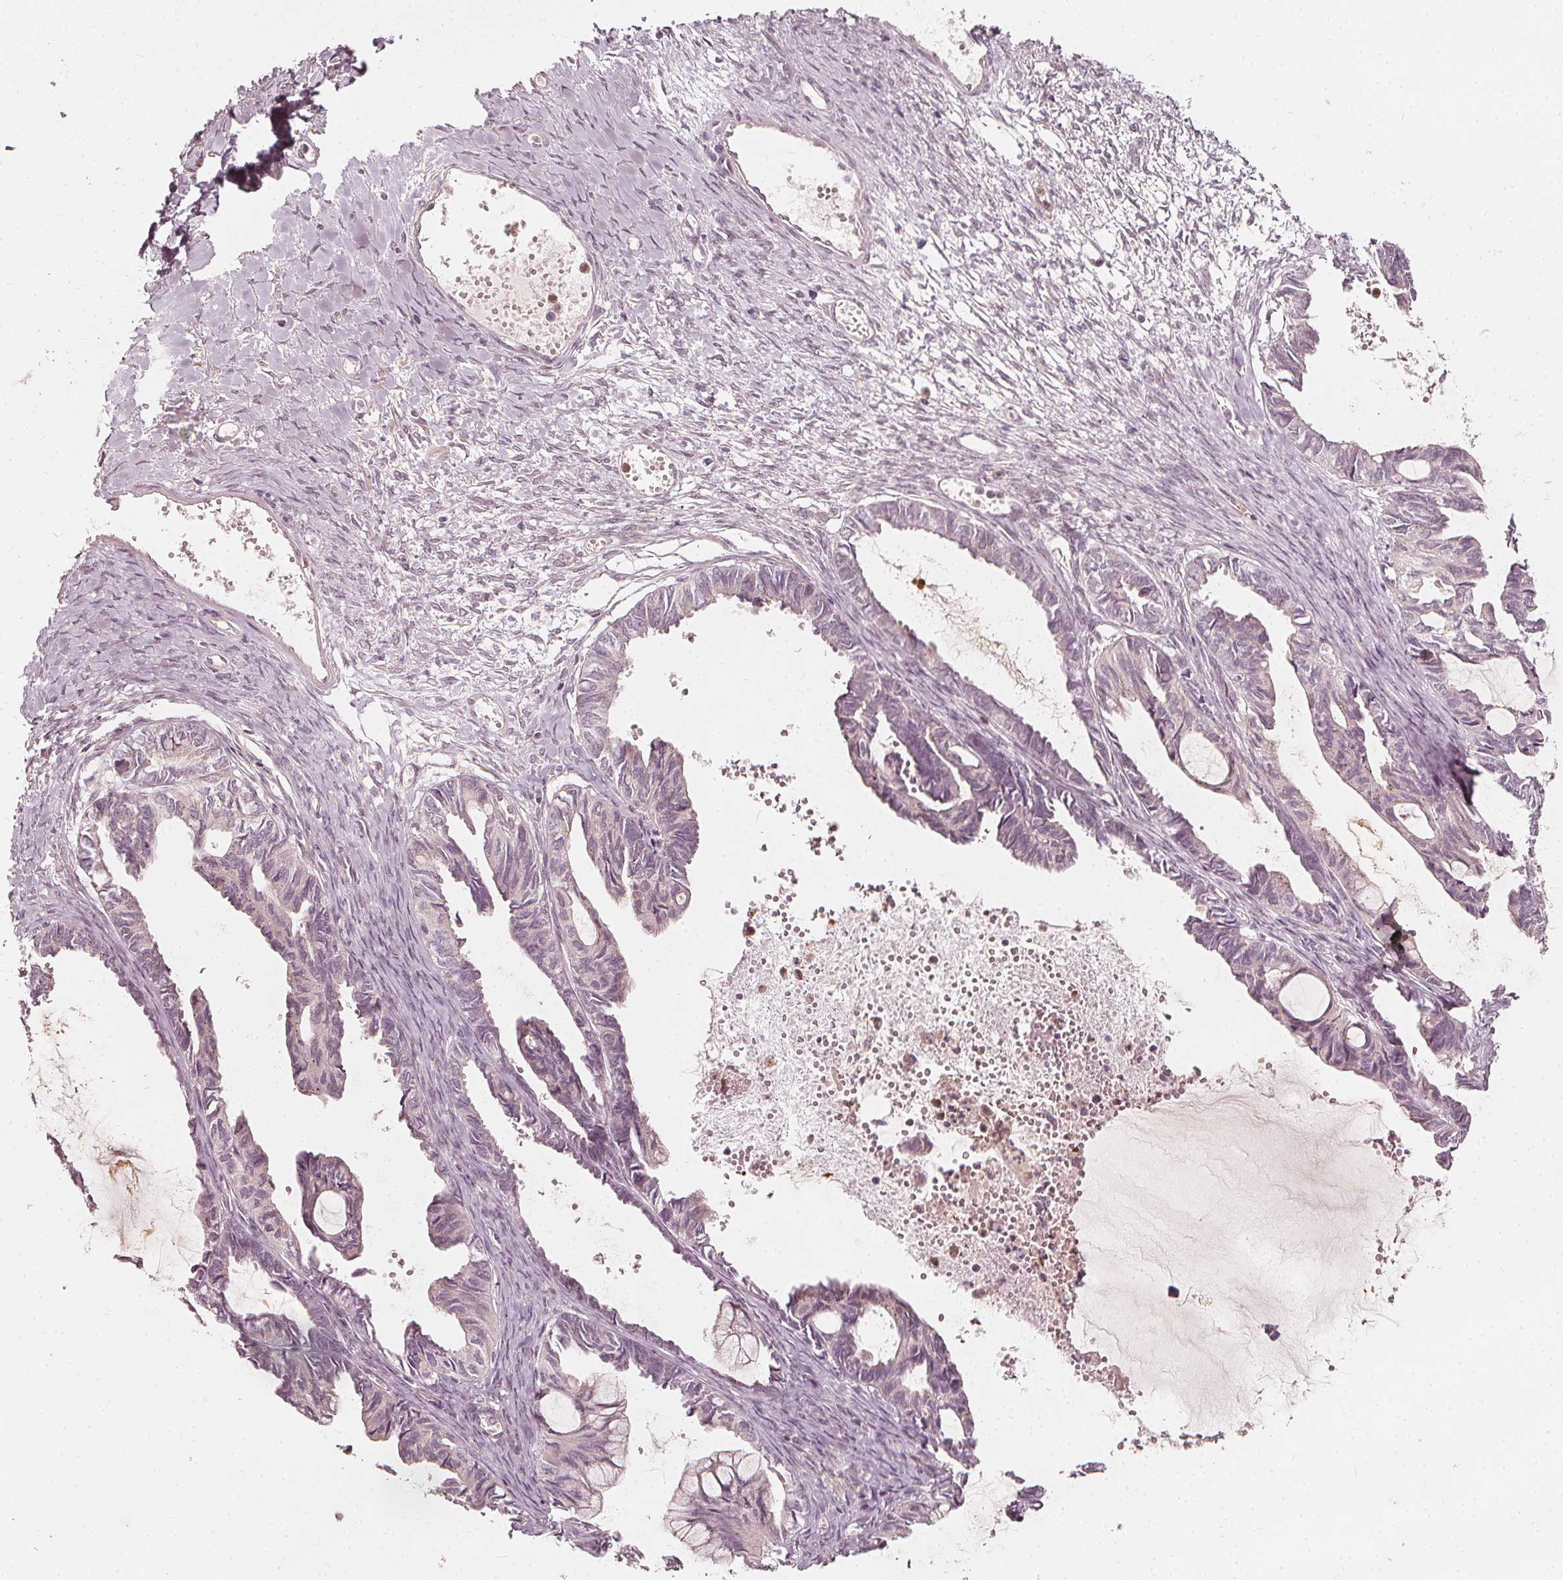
{"staining": {"intensity": "negative", "quantity": "none", "location": "none"}, "tissue": "ovarian cancer", "cell_type": "Tumor cells", "image_type": "cancer", "snomed": [{"axis": "morphology", "description": "Cystadenocarcinoma, mucinous, NOS"}, {"axis": "topography", "description": "Ovary"}], "caption": "Tumor cells are negative for brown protein staining in mucinous cystadenocarcinoma (ovarian).", "gene": "NPC1L1", "patient": {"sex": "female", "age": 61}}